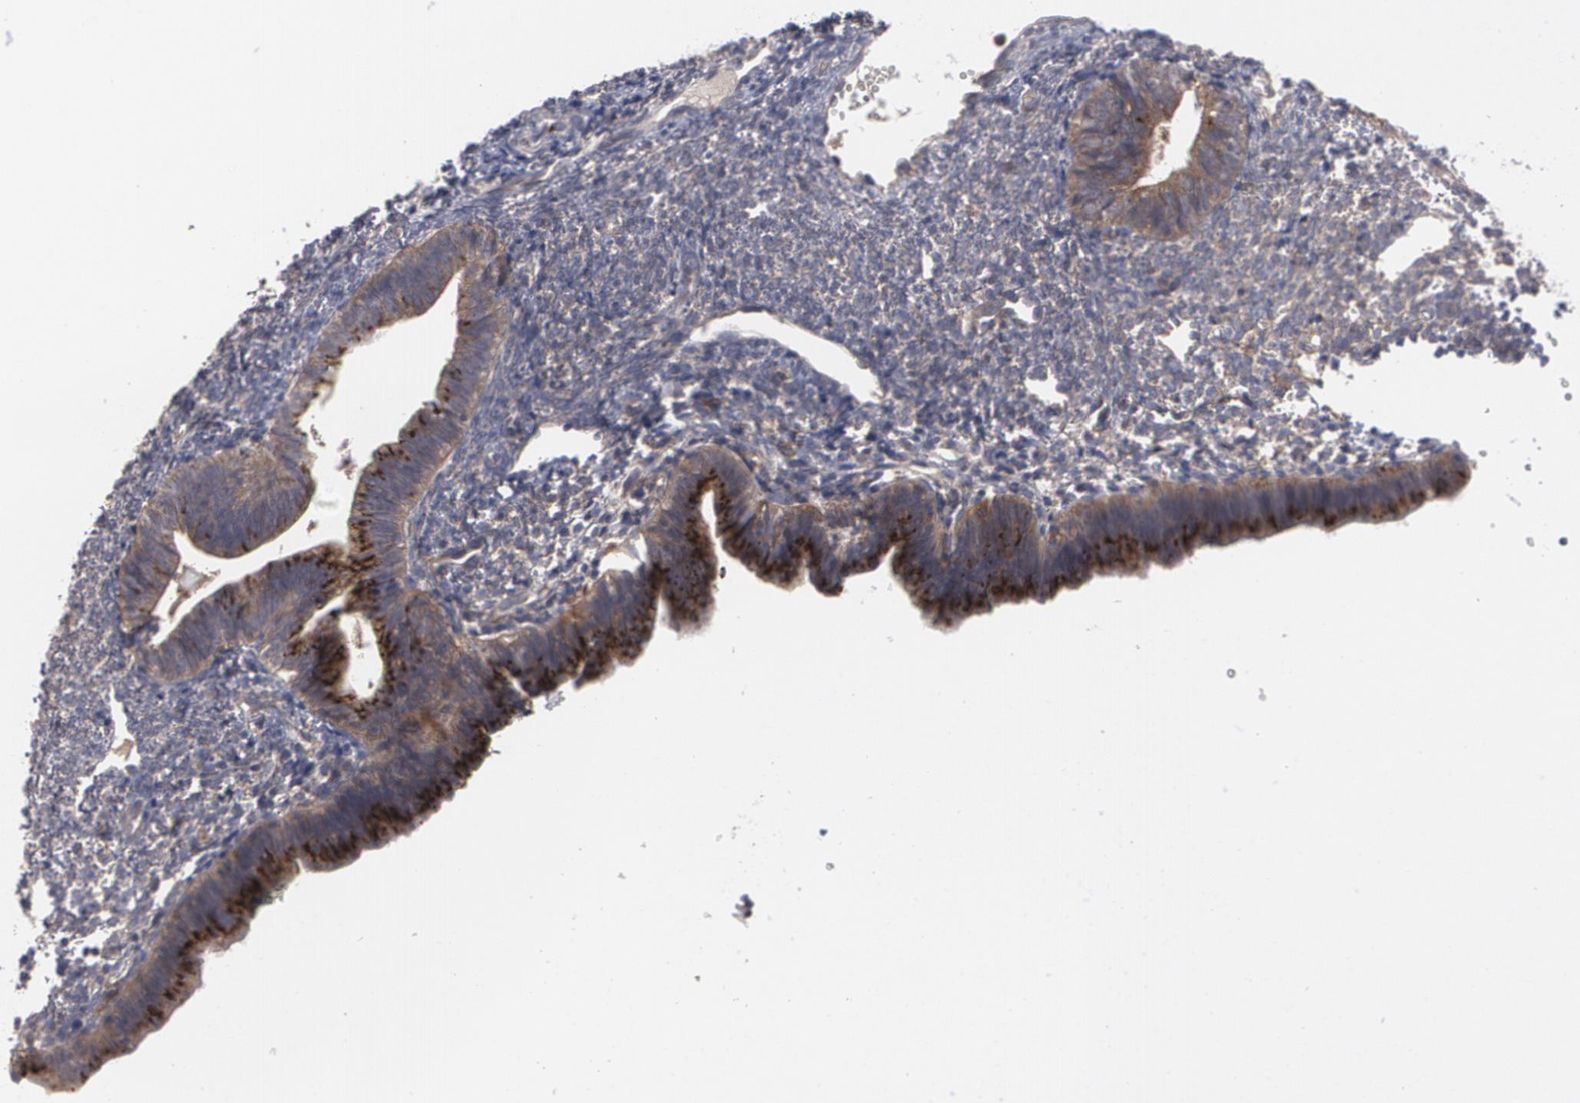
{"staining": {"intensity": "negative", "quantity": "none", "location": "none"}, "tissue": "endometrium", "cell_type": "Cells in endometrial stroma", "image_type": "normal", "snomed": [{"axis": "morphology", "description": "Normal tissue, NOS"}, {"axis": "topography", "description": "Endometrium"}], "caption": "This image is of benign endometrium stained with IHC to label a protein in brown with the nuclei are counter-stained blue. There is no staining in cells in endometrial stroma.", "gene": "HTT", "patient": {"sex": "female", "age": 61}}